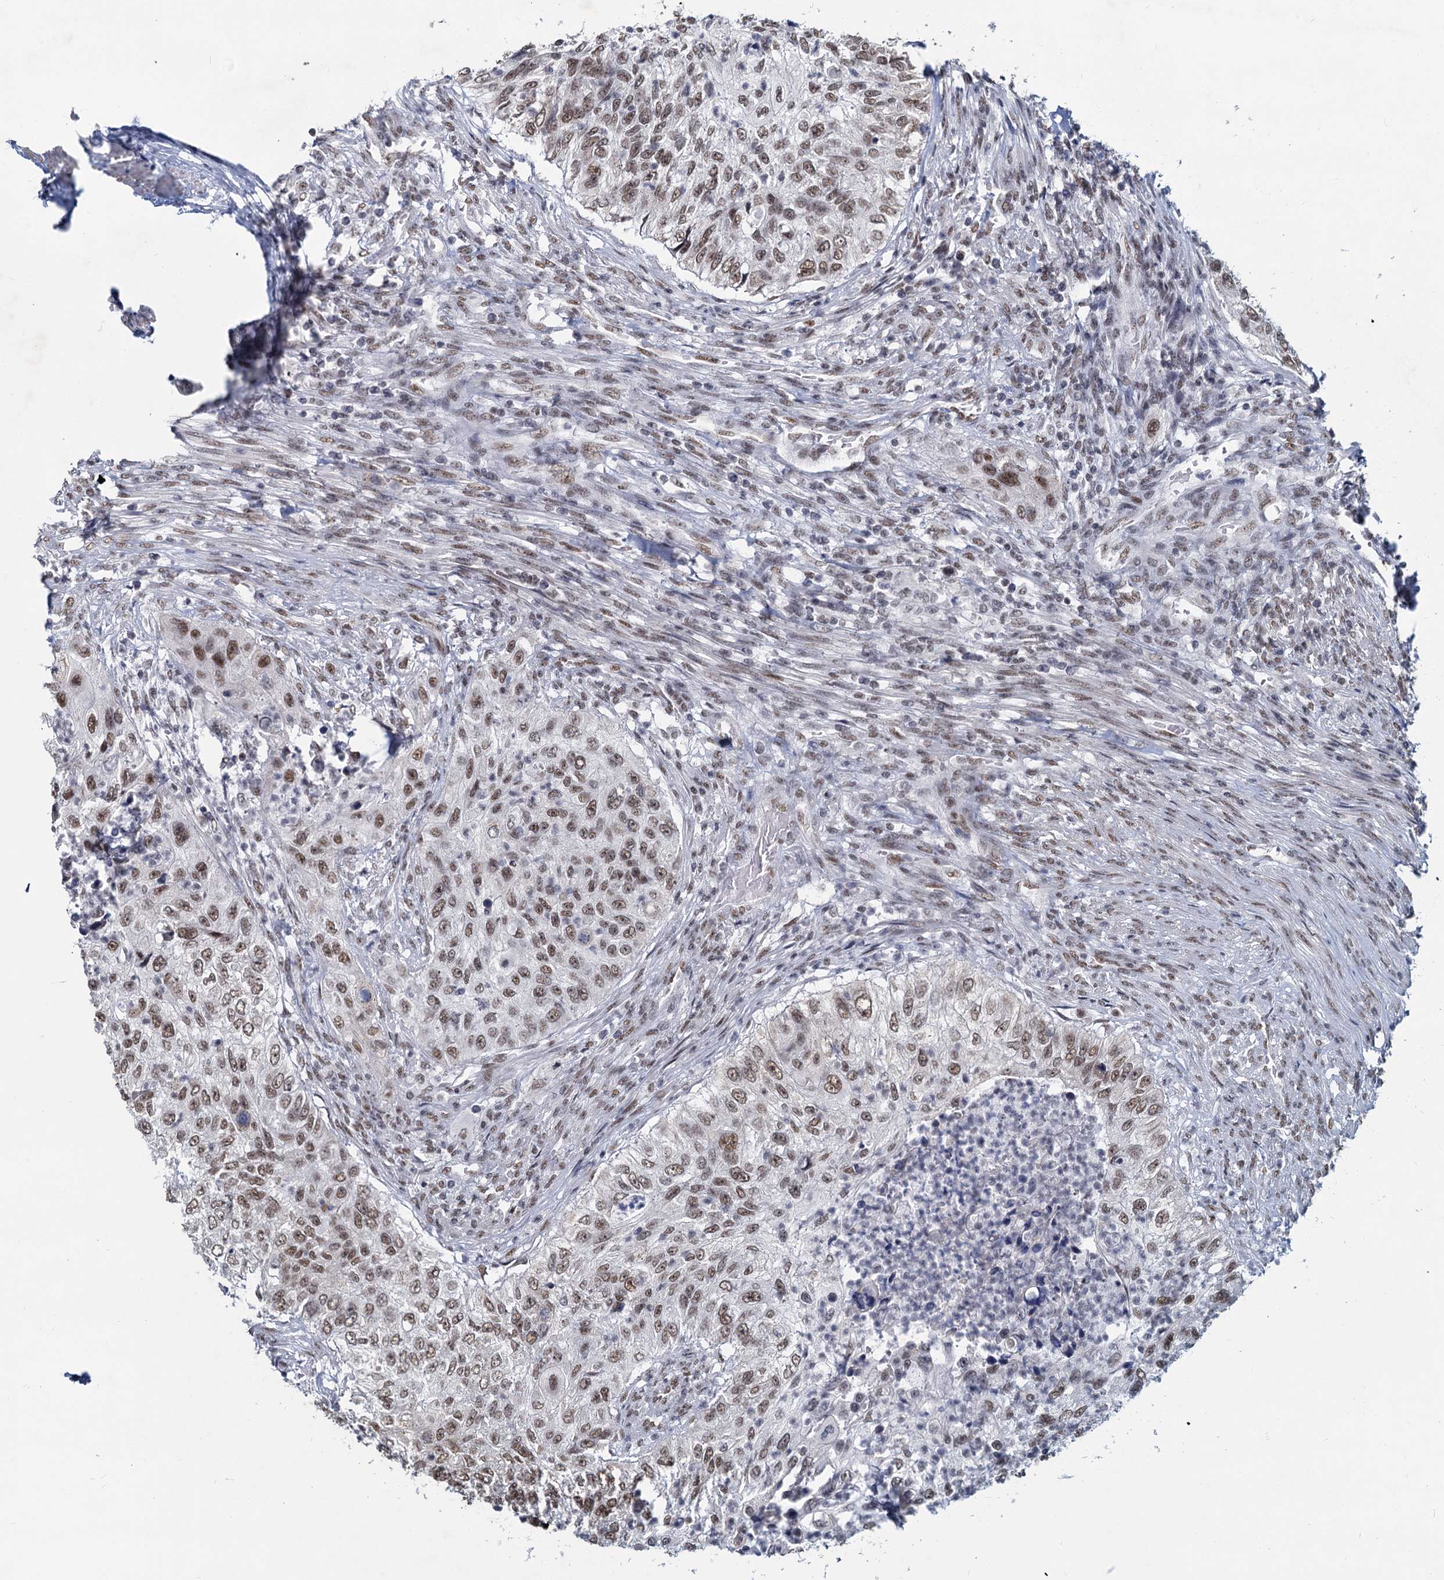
{"staining": {"intensity": "moderate", "quantity": ">75%", "location": "nuclear"}, "tissue": "urothelial cancer", "cell_type": "Tumor cells", "image_type": "cancer", "snomed": [{"axis": "morphology", "description": "Urothelial carcinoma, High grade"}, {"axis": "topography", "description": "Urinary bladder"}], "caption": "A histopathology image of urothelial cancer stained for a protein exhibits moderate nuclear brown staining in tumor cells.", "gene": "METTL14", "patient": {"sex": "female", "age": 60}}